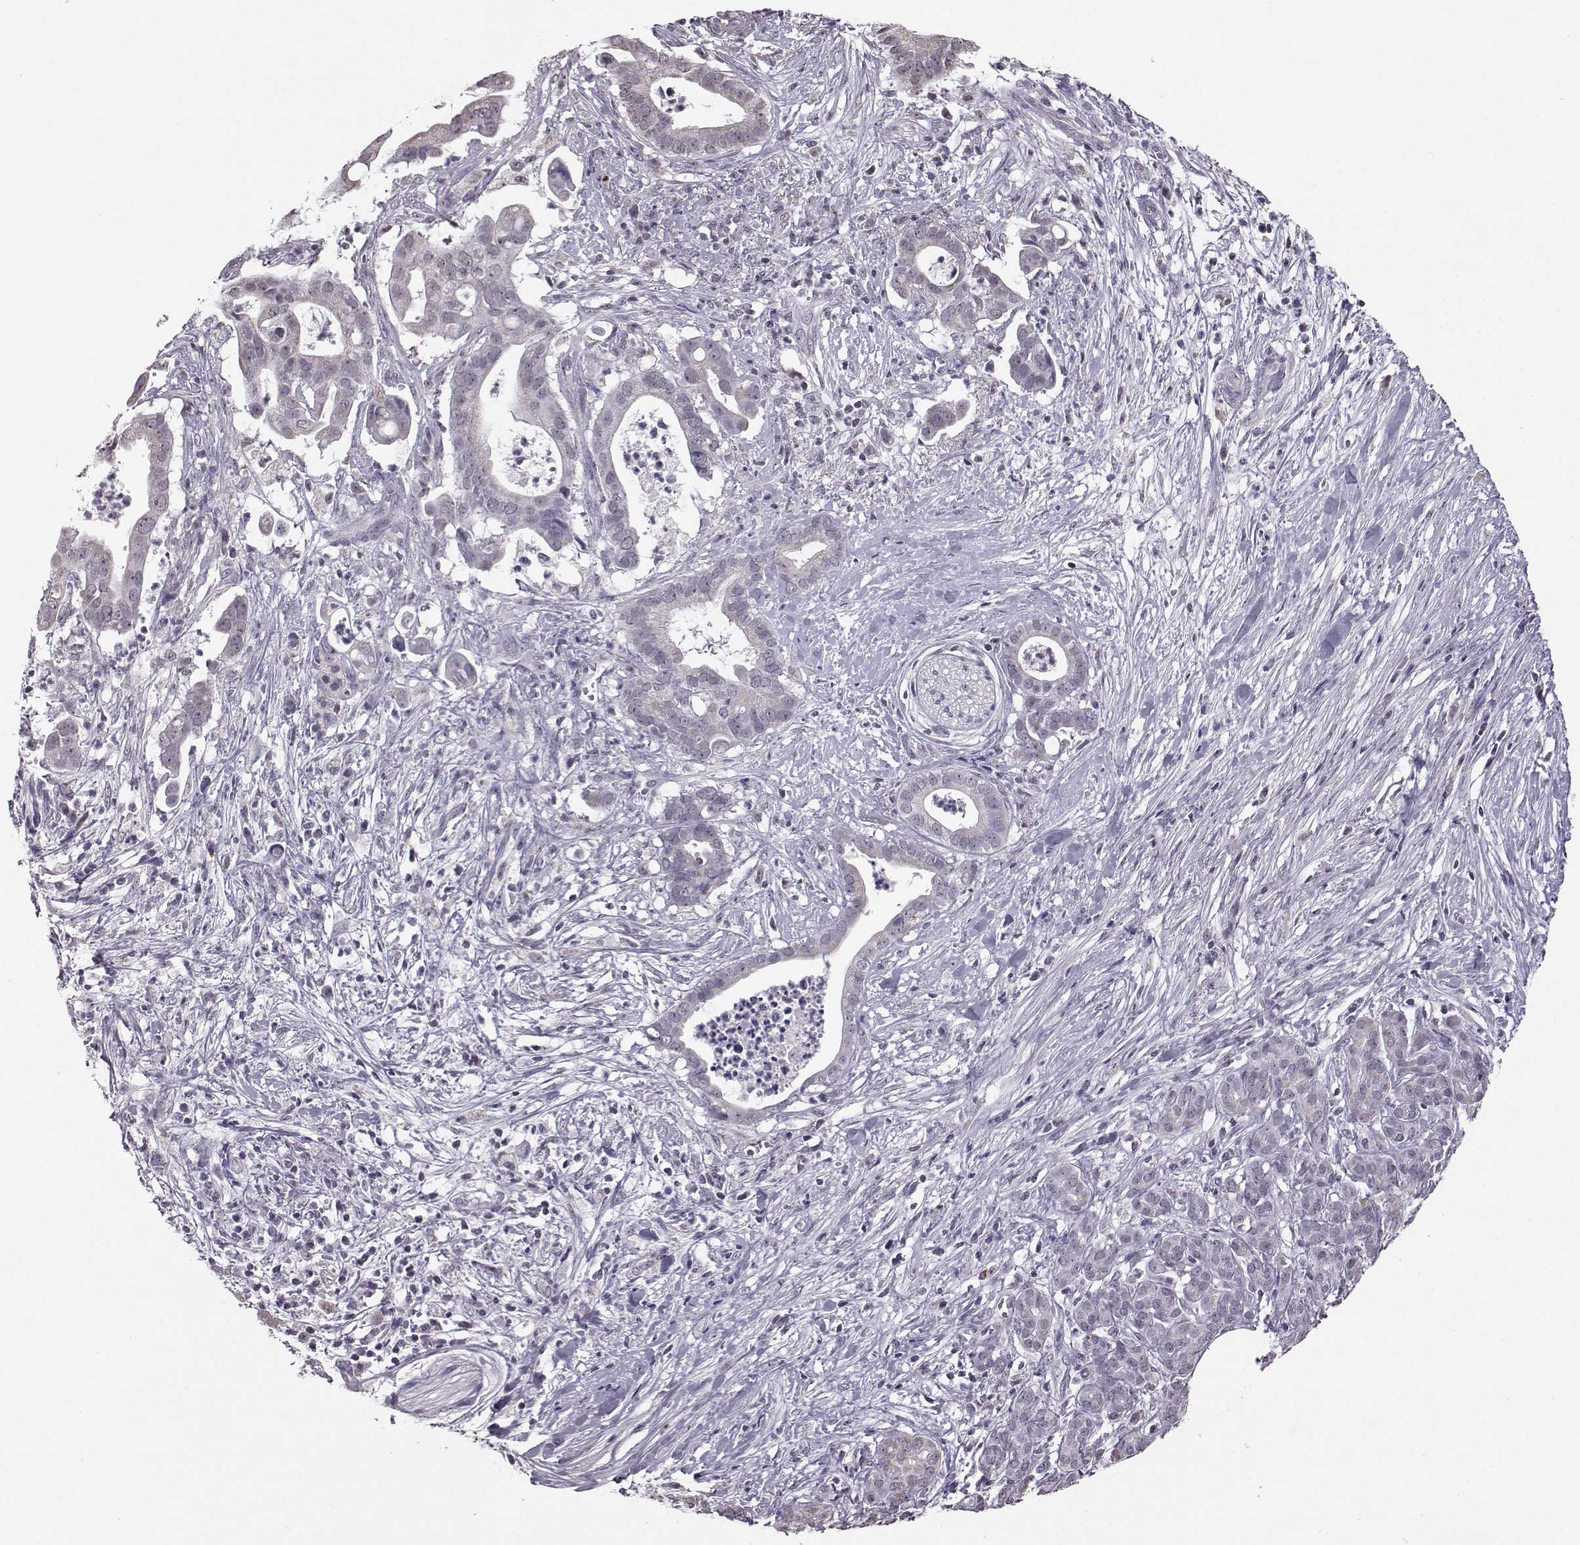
{"staining": {"intensity": "negative", "quantity": "none", "location": "none"}, "tissue": "pancreatic cancer", "cell_type": "Tumor cells", "image_type": "cancer", "snomed": [{"axis": "morphology", "description": "Adenocarcinoma, NOS"}, {"axis": "topography", "description": "Pancreas"}], "caption": "Immunohistochemistry photomicrograph of neoplastic tissue: human pancreatic adenocarcinoma stained with DAB (3,3'-diaminobenzidine) shows no significant protein positivity in tumor cells.", "gene": "ALDH3A1", "patient": {"sex": "male", "age": 61}}